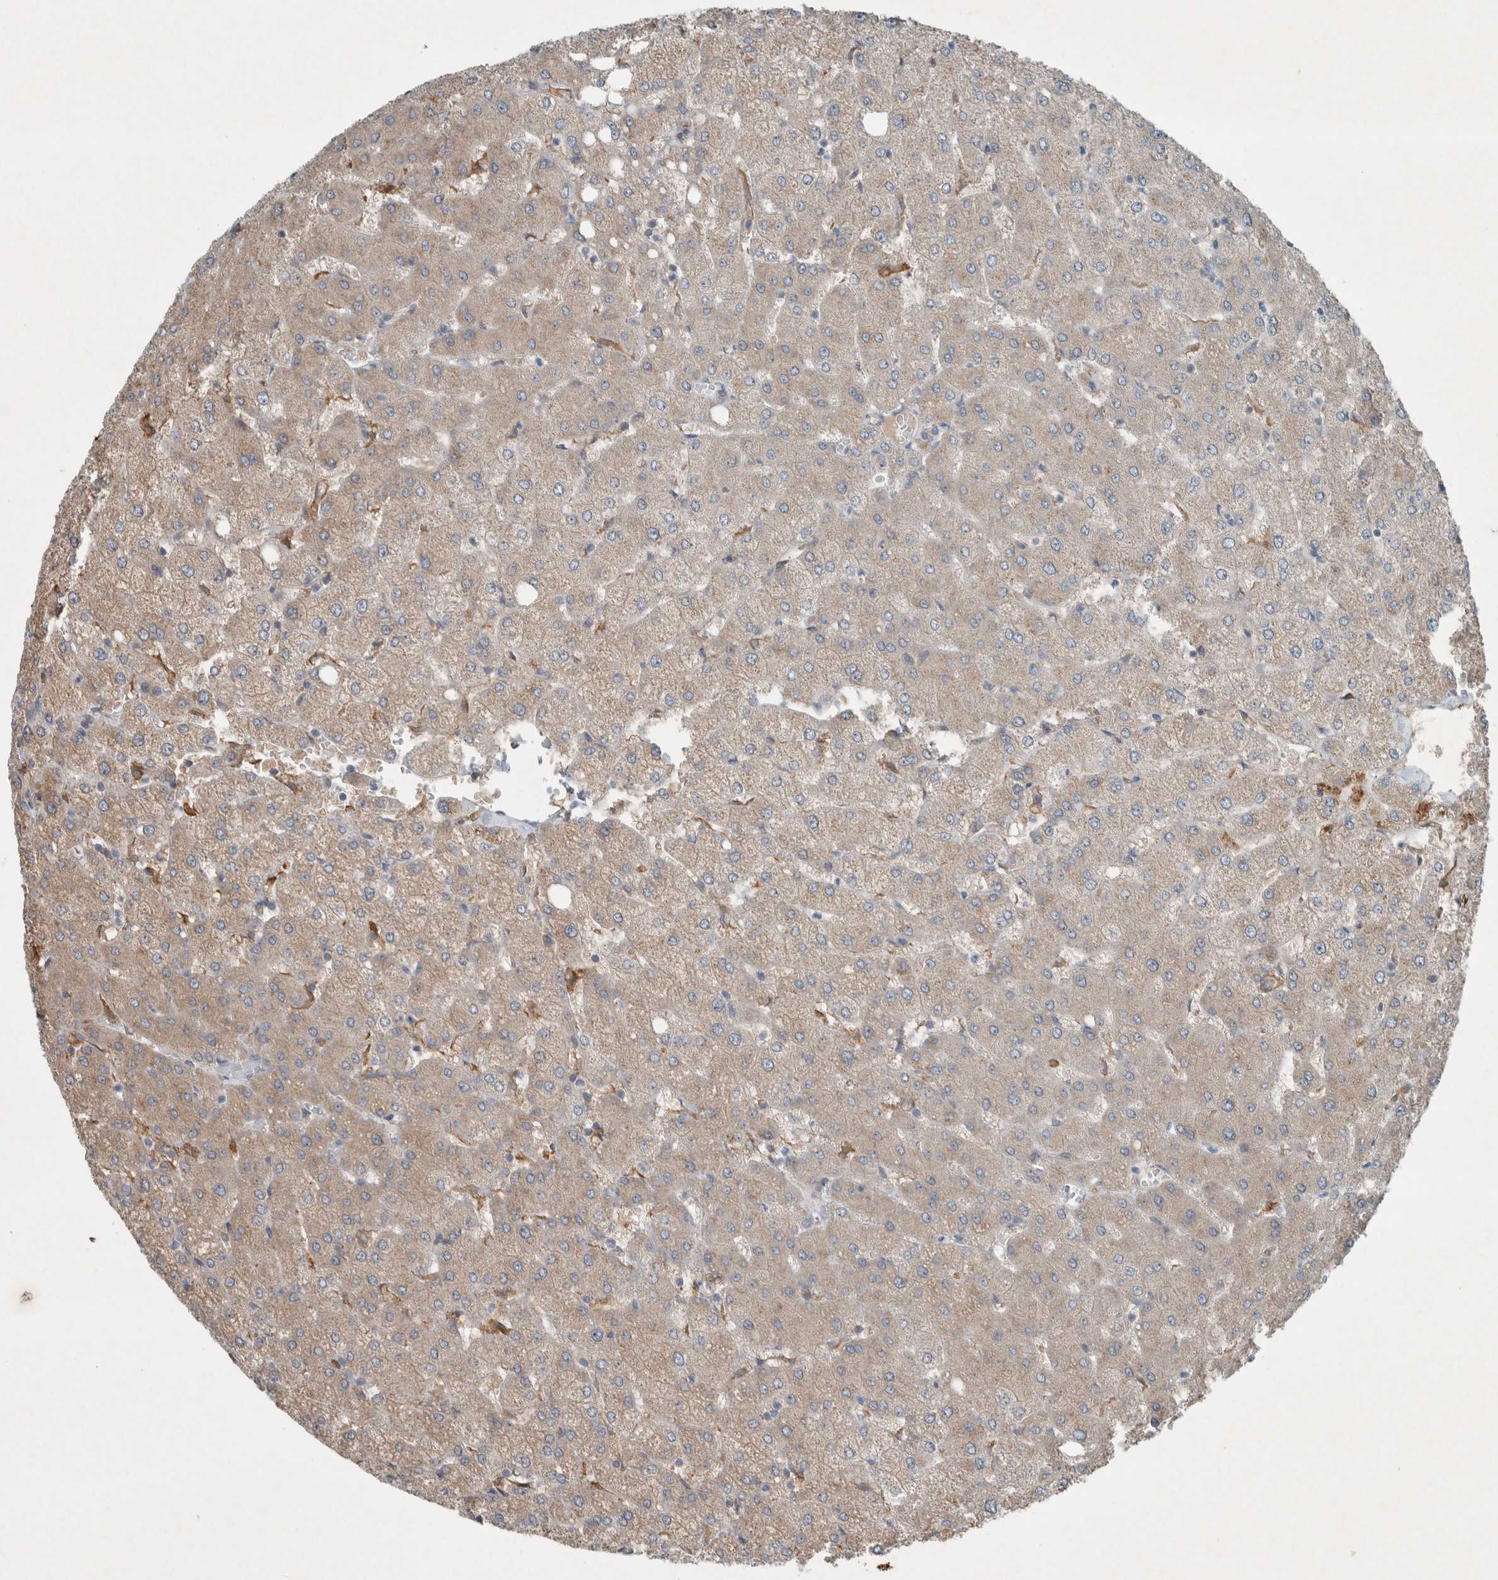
{"staining": {"intensity": "negative", "quantity": "none", "location": "none"}, "tissue": "liver", "cell_type": "Cholangiocytes", "image_type": "normal", "snomed": [{"axis": "morphology", "description": "Normal tissue, NOS"}, {"axis": "topography", "description": "Liver"}], "caption": "Immunohistochemical staining of unremarkable human liver reveals no significant positivity in cholangiocytes.", "gene": "ENSG00000285245", "patient": {"sex": "female", "age": 54}}